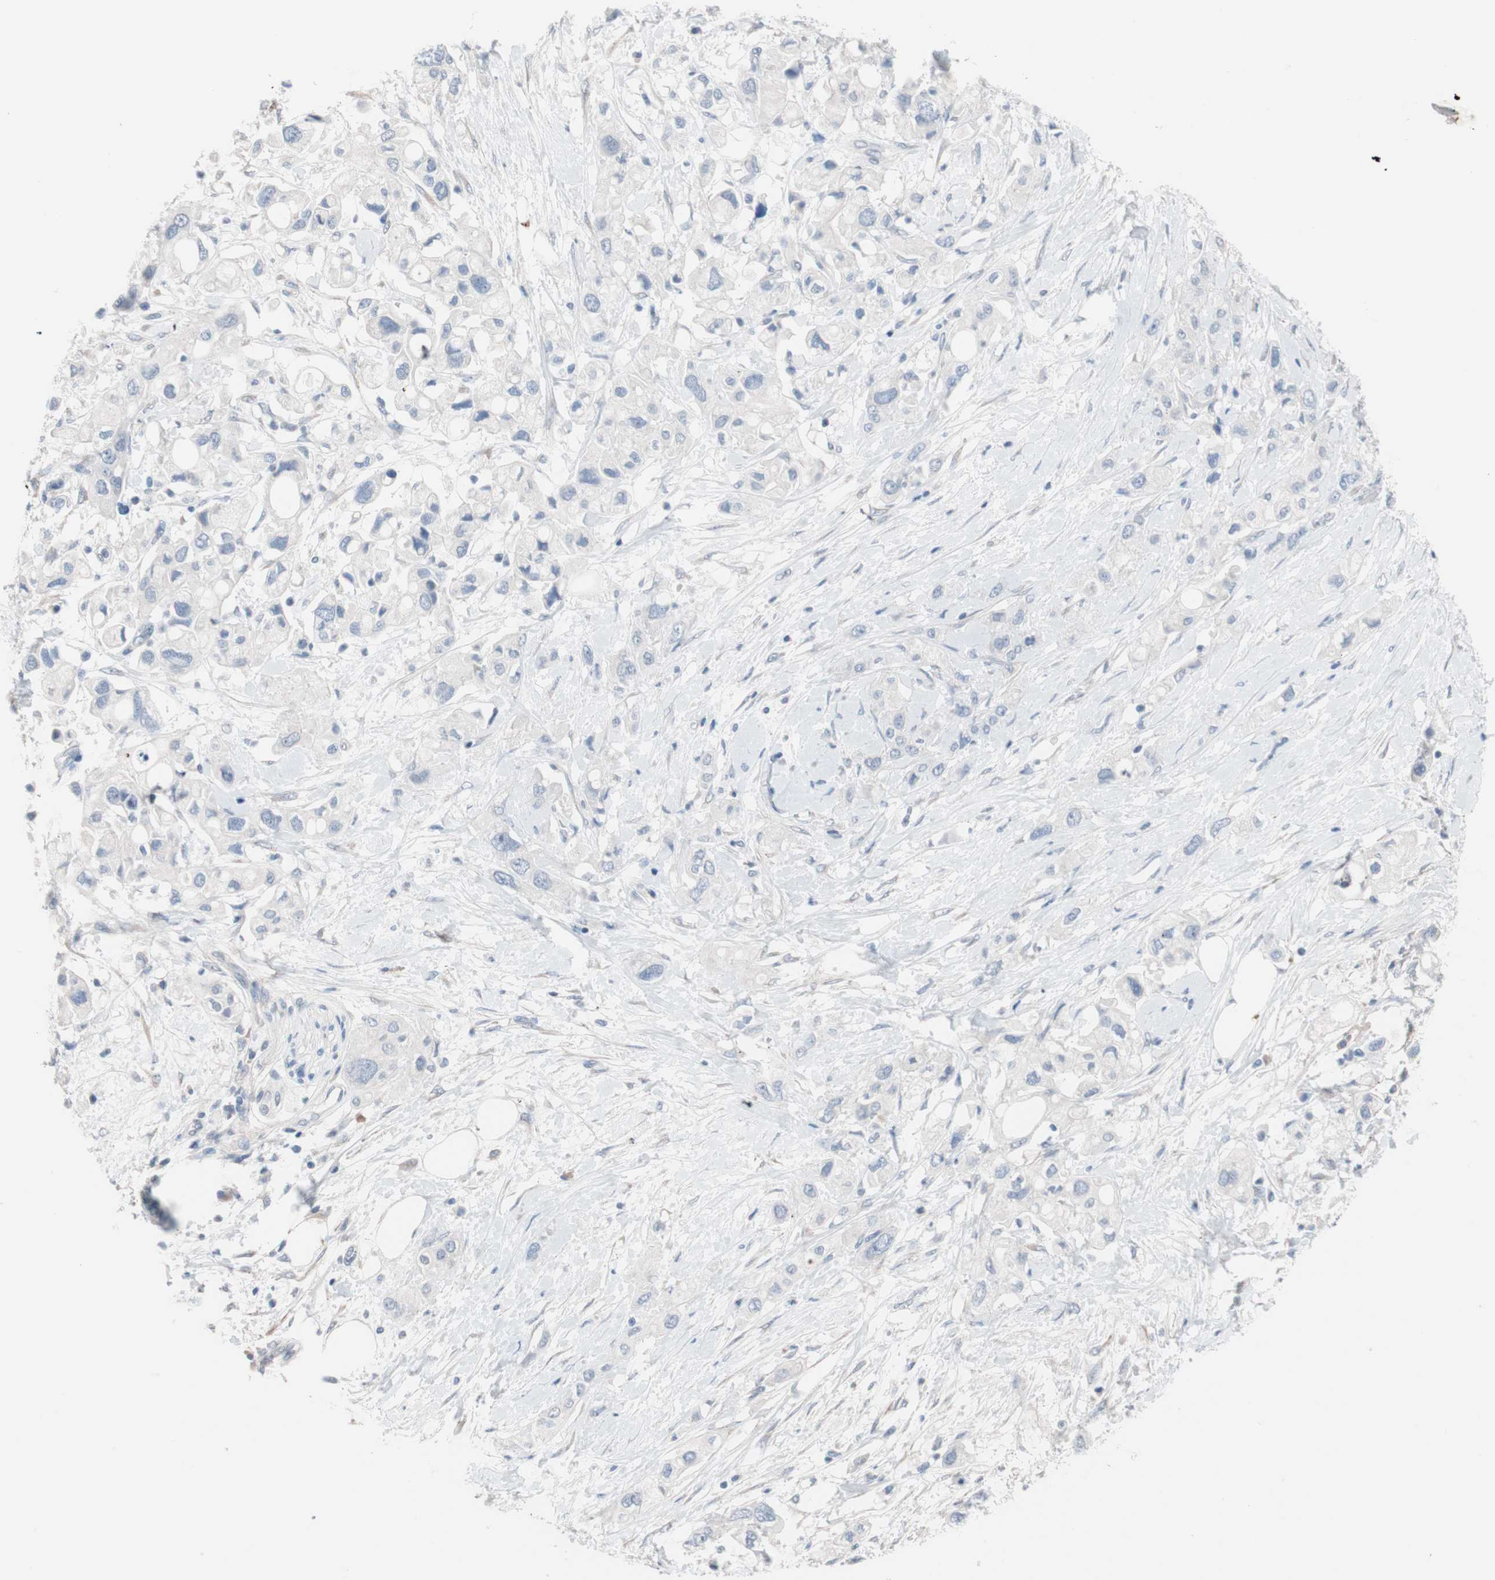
{"staining": {"intensity": "negative", "quantity": "none", "location": "none"}, "tissue": "pancreatic cancer", "cell_type": "Tumor cells", "image_type": "cancer", "snomed": [{"axis": "morphology", "description": "Adenocarcinoma, NOS"}, {"axis": "topography", "description": "Pancreas"}], "caption": "The photomicrograph shows no significant positivity in tumor cells of pancreatic cancer (adenocarcinoma).", "gene": "ULBP1", "patient": {"sex": "female", "age": 56}}